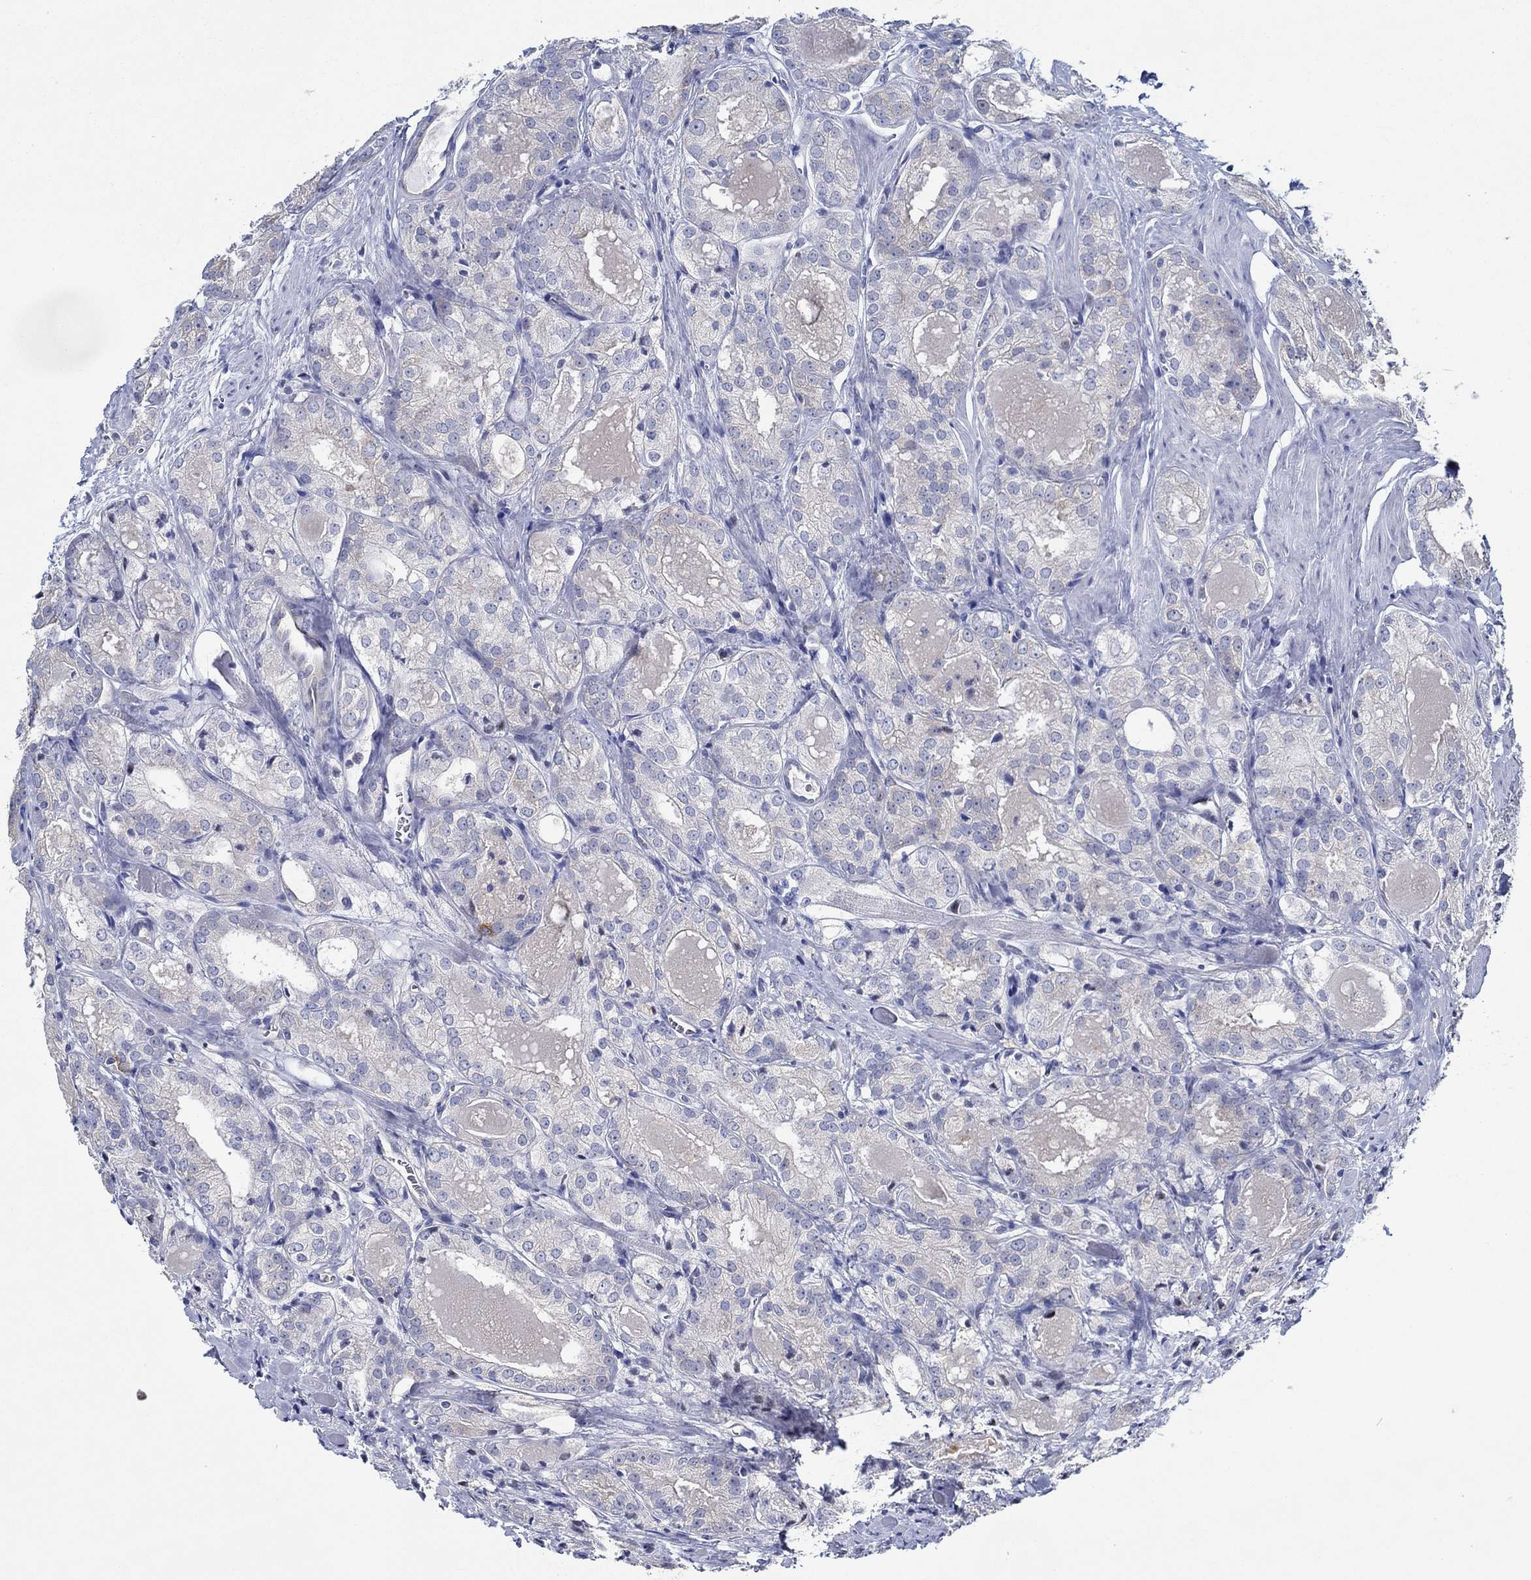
{"staining": {"intensity": "negative", "quantity": "none", "location": "none"}, "tissue": "prostate cancer", "cell_type": "Tumor cells", "image_type": "cancer", "snomed": [{"axis": "morphology", "description": "Adenocarcinoma, NOS"}, {"axis": "morphology", "description": "Adenocarcinoma, High grade"}, {"axis": "topography", "description": "Prostate"}], "caption": "Tumor cells show no significant expression in prostate adenocarcinoma.", "gene": "SLC27A3", "patient": {"sex": "male", "age": 70}}